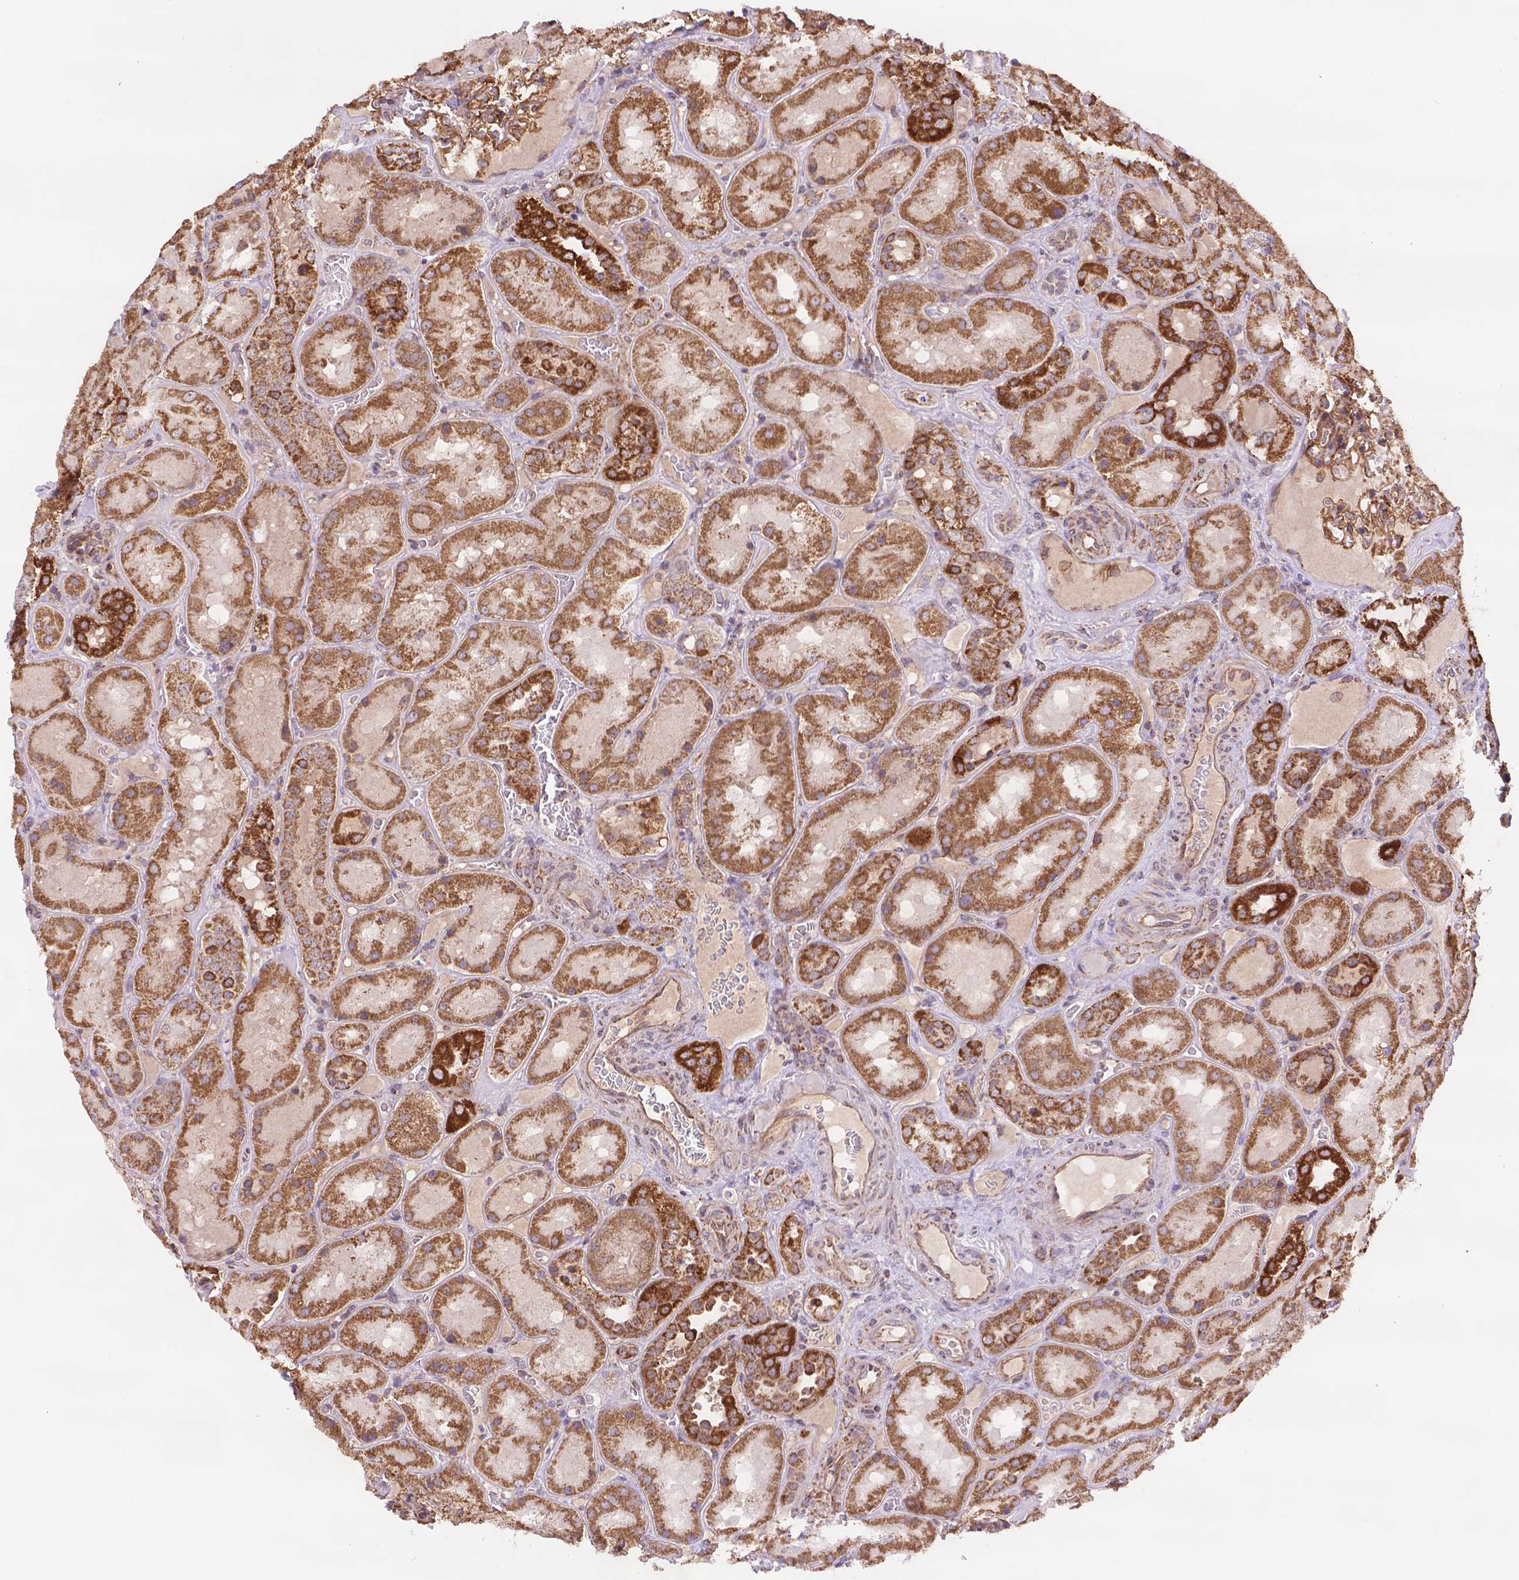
{"staining": {"intensity": "strong", "quantity": "25%-75%", "location": "cytoplasmic/membranous"}, "tissue": "kidney", "cell_type": "Cells in glomeruli", "image_type": "normal", "snomed": [{"axis": "morphology", "description": "Normal tissue, NOS"}, {"axis": "topography", "description": "Kidney"}], "caption": "Immunohistochemical staining of unremarkable human kidney reveals high levels of strong cytoplasmic/membranous expression in approximately 25%-75% of cells in glomeruli.", "gene": "CYYR1", "patient": {"sex": "male", "age": 73}}